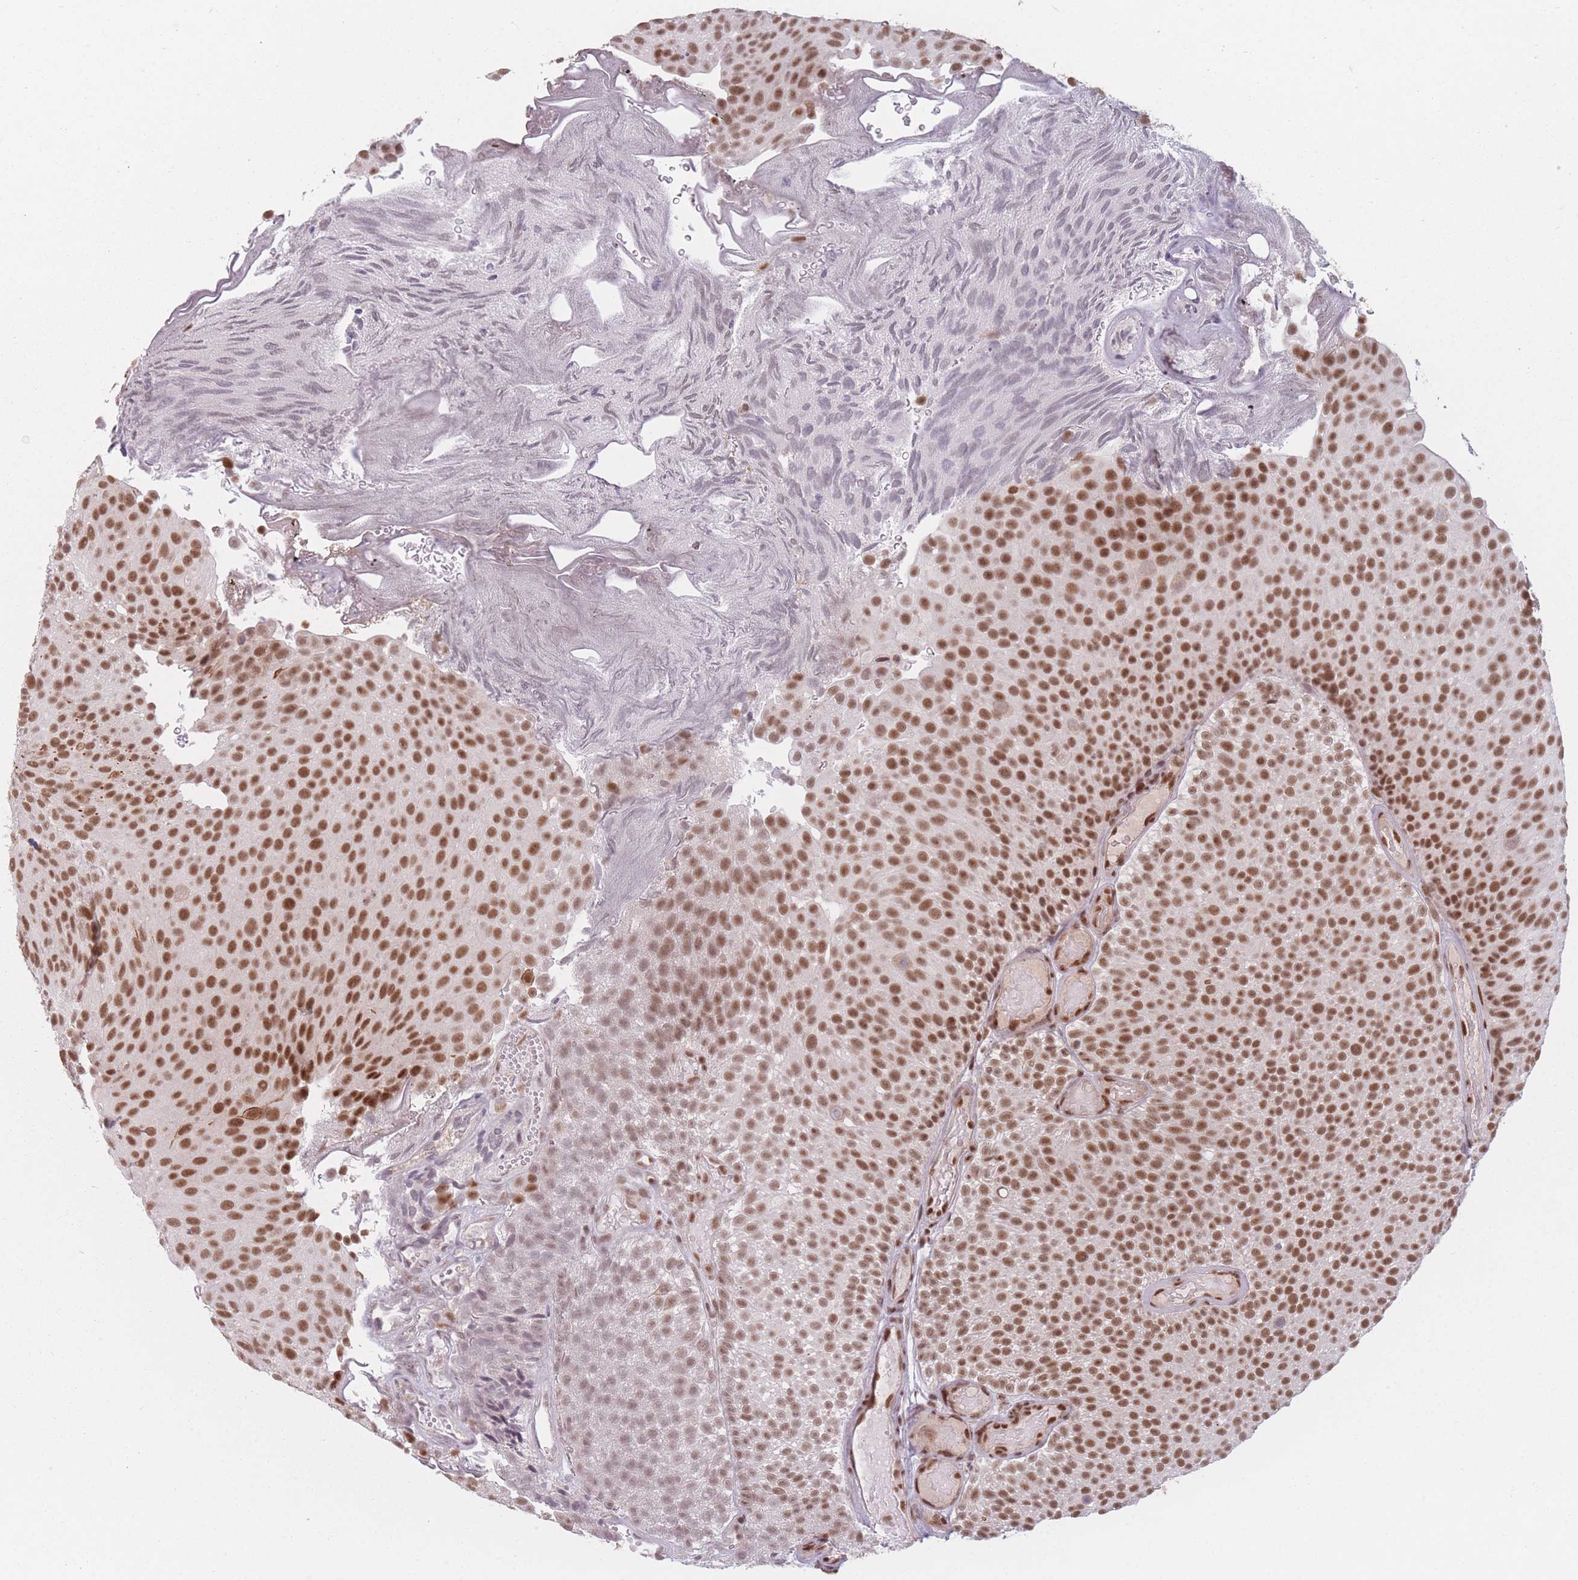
{"staining": {"intensity": "strong", "quantity": "25%-75%", "location": "nuclear"}, "tissue": "urothelial cancer", "cell_type": "Tumor cells", "image_type": "cancer", "snomed": [{"axis": "morphology", "description": "Urothelial carcinoma, Low grade"}, {"axis": "topography", "description": "Urinary bladder"}], "caption": "The immunohistochemical stain highlights strong nuclear expression in tumor cells of urothelial cancer tissue.", "gene": "SUPT6H", "patient": {"sex": "male", "age": 78}}